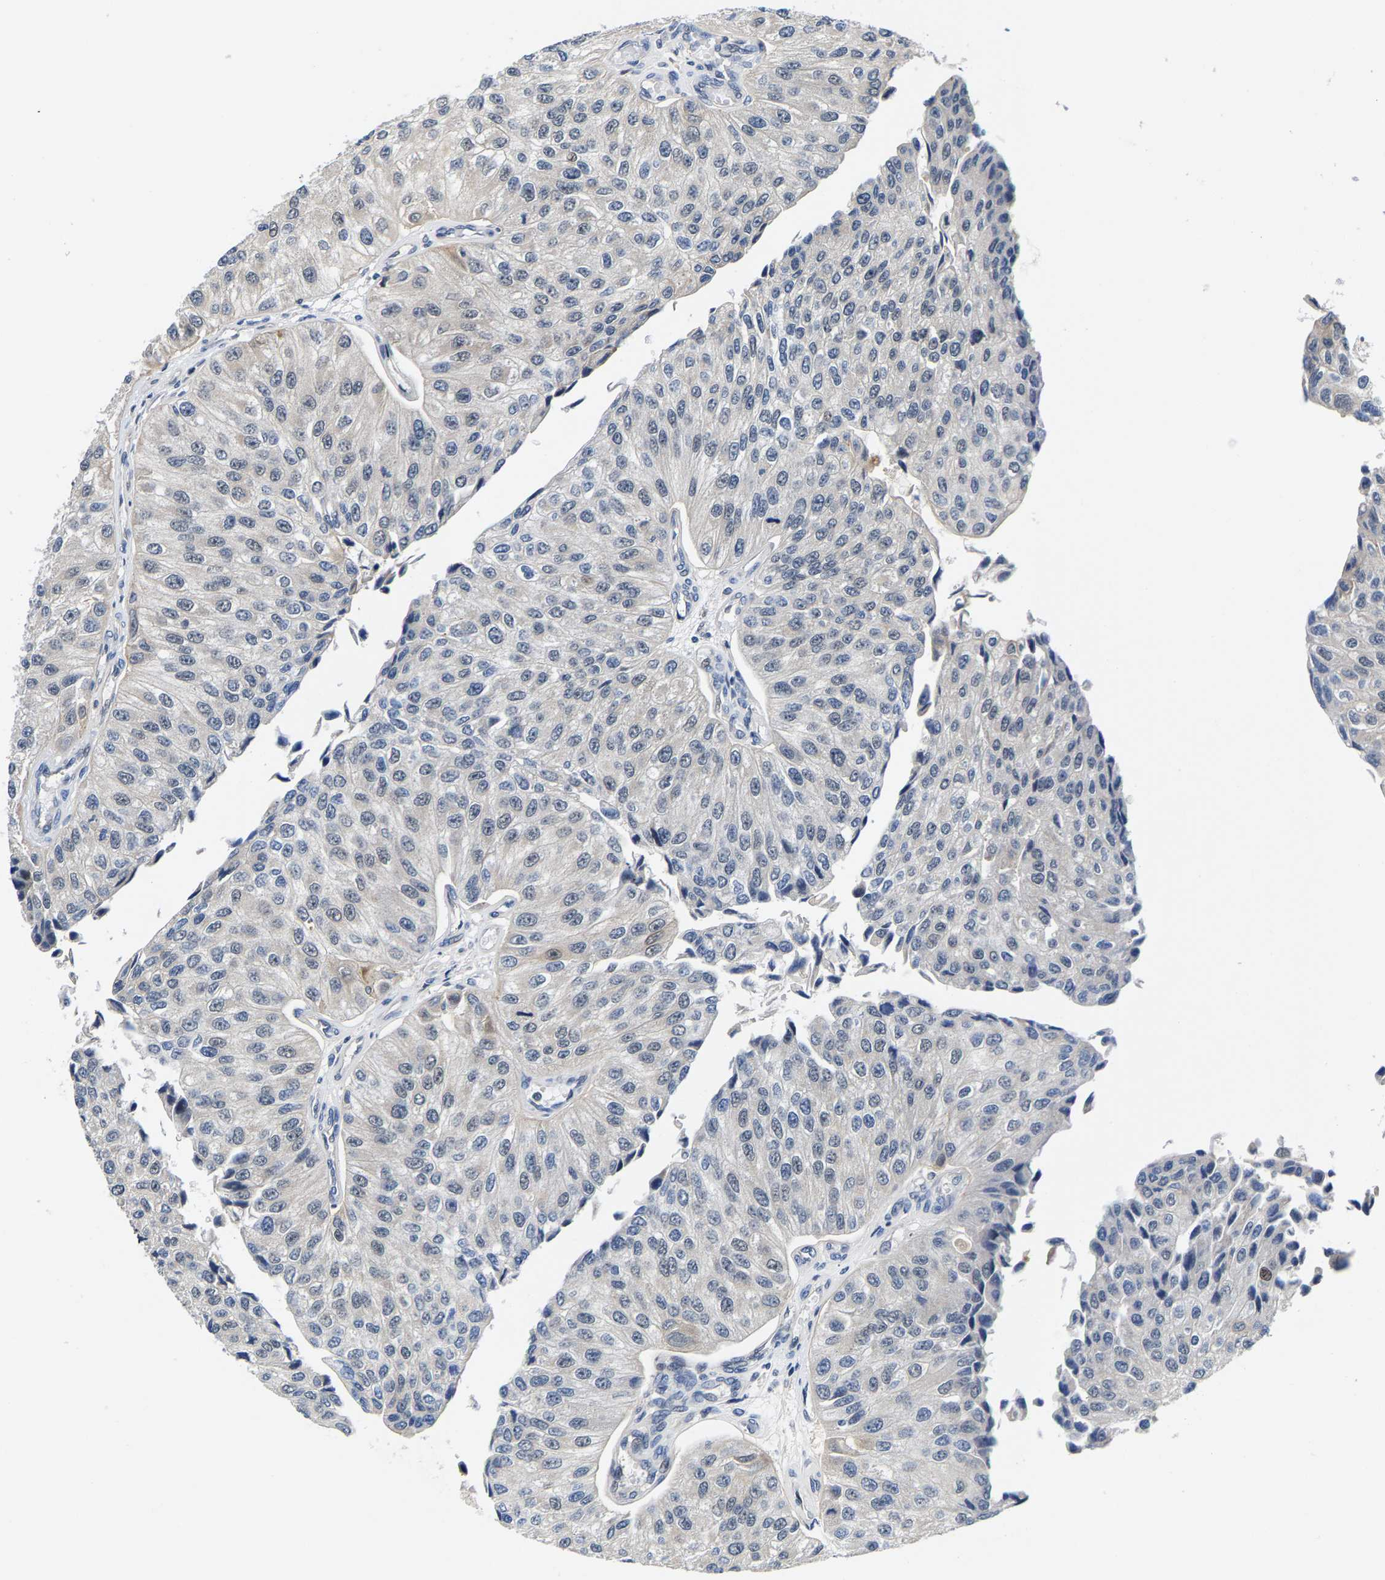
{"staining": {"intensity": "negative", "quantity": "none", "location": "none"}, "tissue": "urothelial cancer", "cell_type": "Tumor cells", "image_type": "cancer", "snomed": [{"axis": "morphology", "description": "Urothelial carcinoma, High grade"}, {"axis": "topography", "description": "Kidney"}, {"axis": "topography", "description": "Urinary bladder"}], "caption": "There is no significant positivity in tumor cells of urothelial cancer.", "gene": "GTPBP10", "patient": {"sex": "male", "age": 77}}